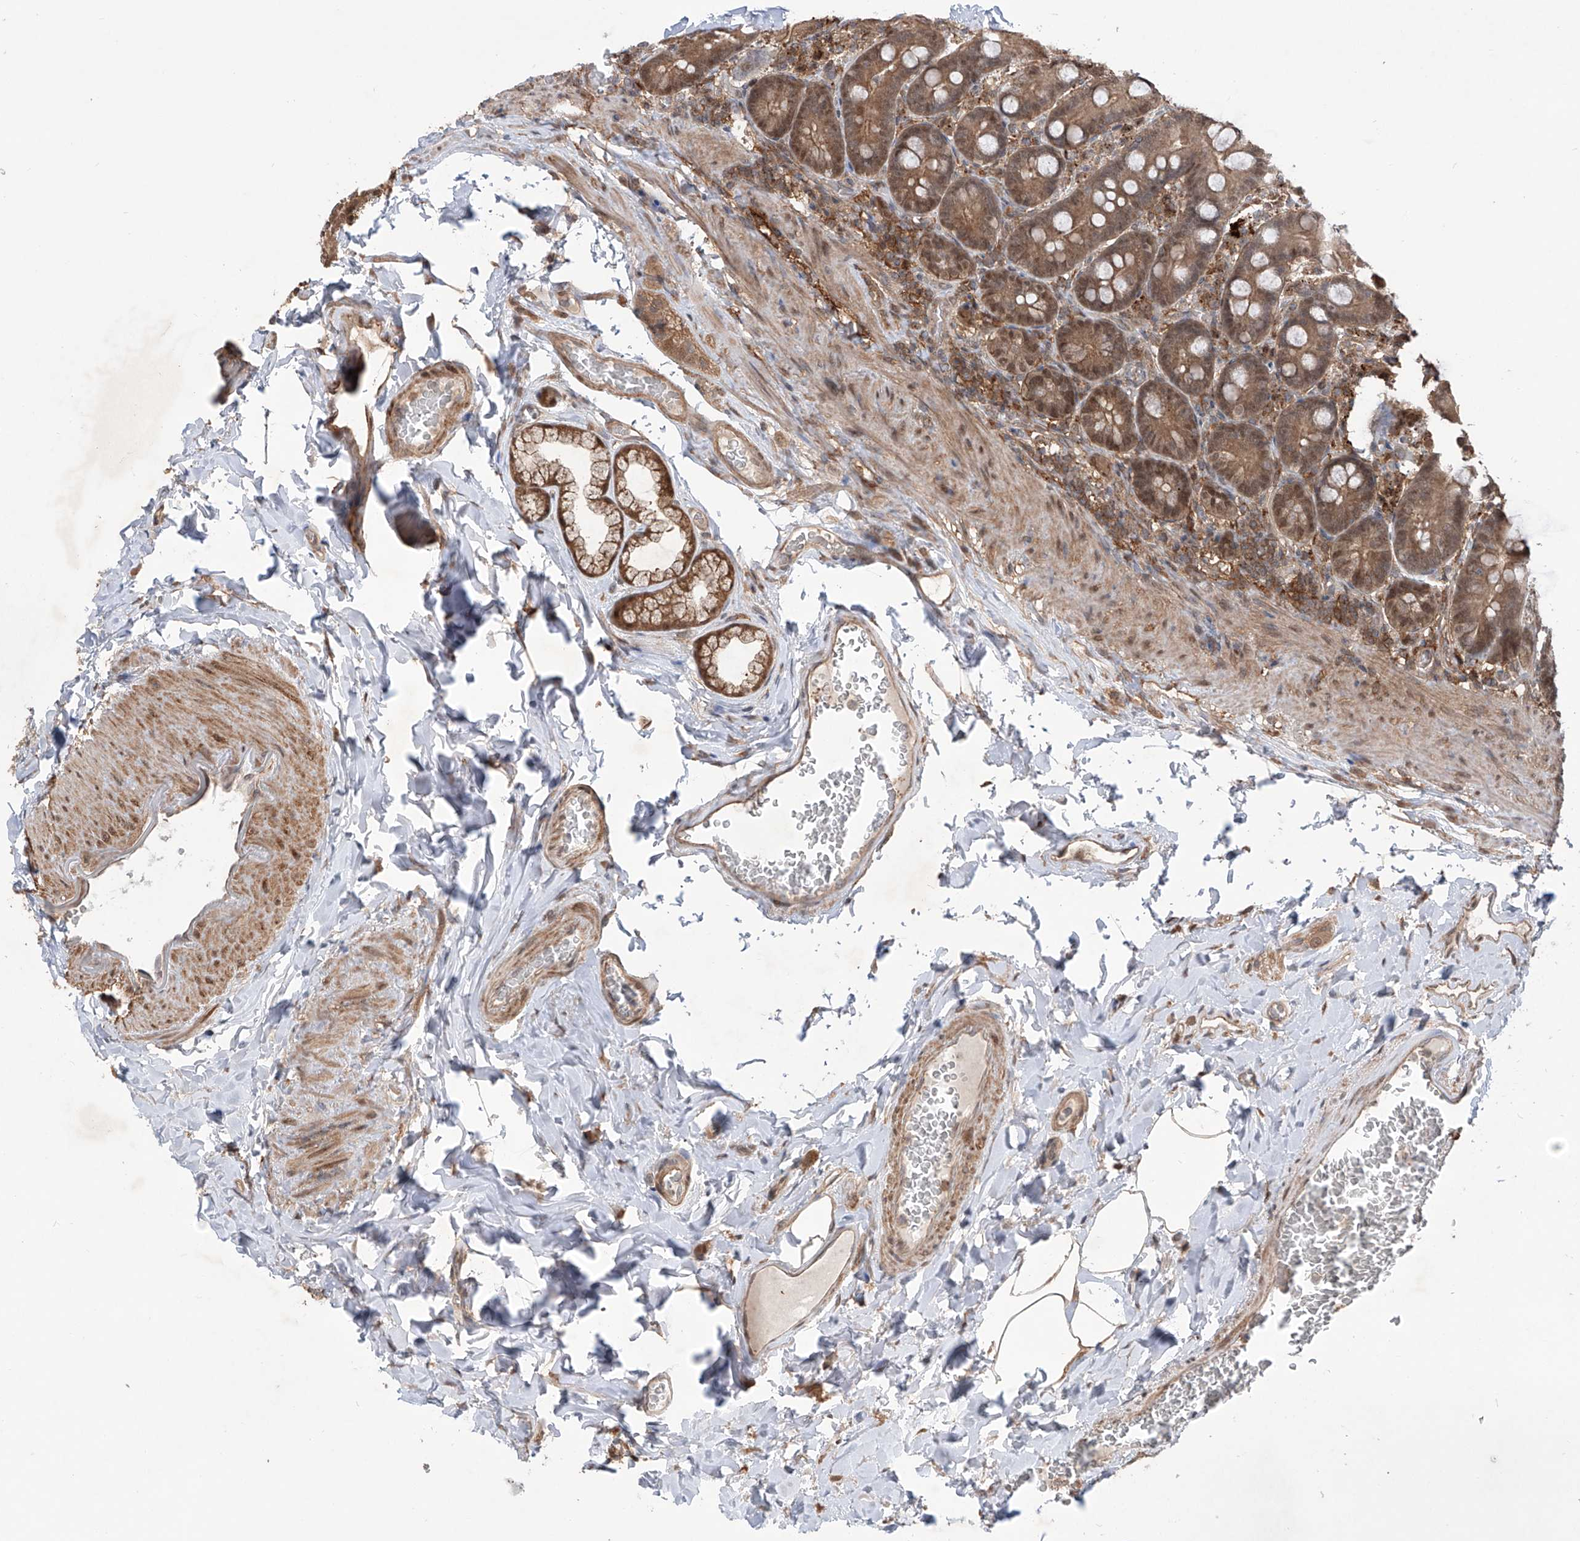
{"staining": {"intensity": "moderate", "quantity": ">75%", "location": "cytoplasmic/membranous,nuclear"}, "tissue": "duodenum", "cell_type": "Glandular cells", "image_type": "normal", "snomed": [{"axis": "morphology", "description": "Normal tissue, NOS"}, {"axis": "topography", "description": "Duodenum"}], "caption": "This image displays unremarkable duodenum stained with immunohistochemistry (IHC) to label a protein in brown. The cytoplasmic/membranous,nuclear of glandular cells show moderate positivity for the protein. Nuclei are counter-stained blue.", "gene": "HOXC8", "patient": {"sex": "female", "age": 62}}